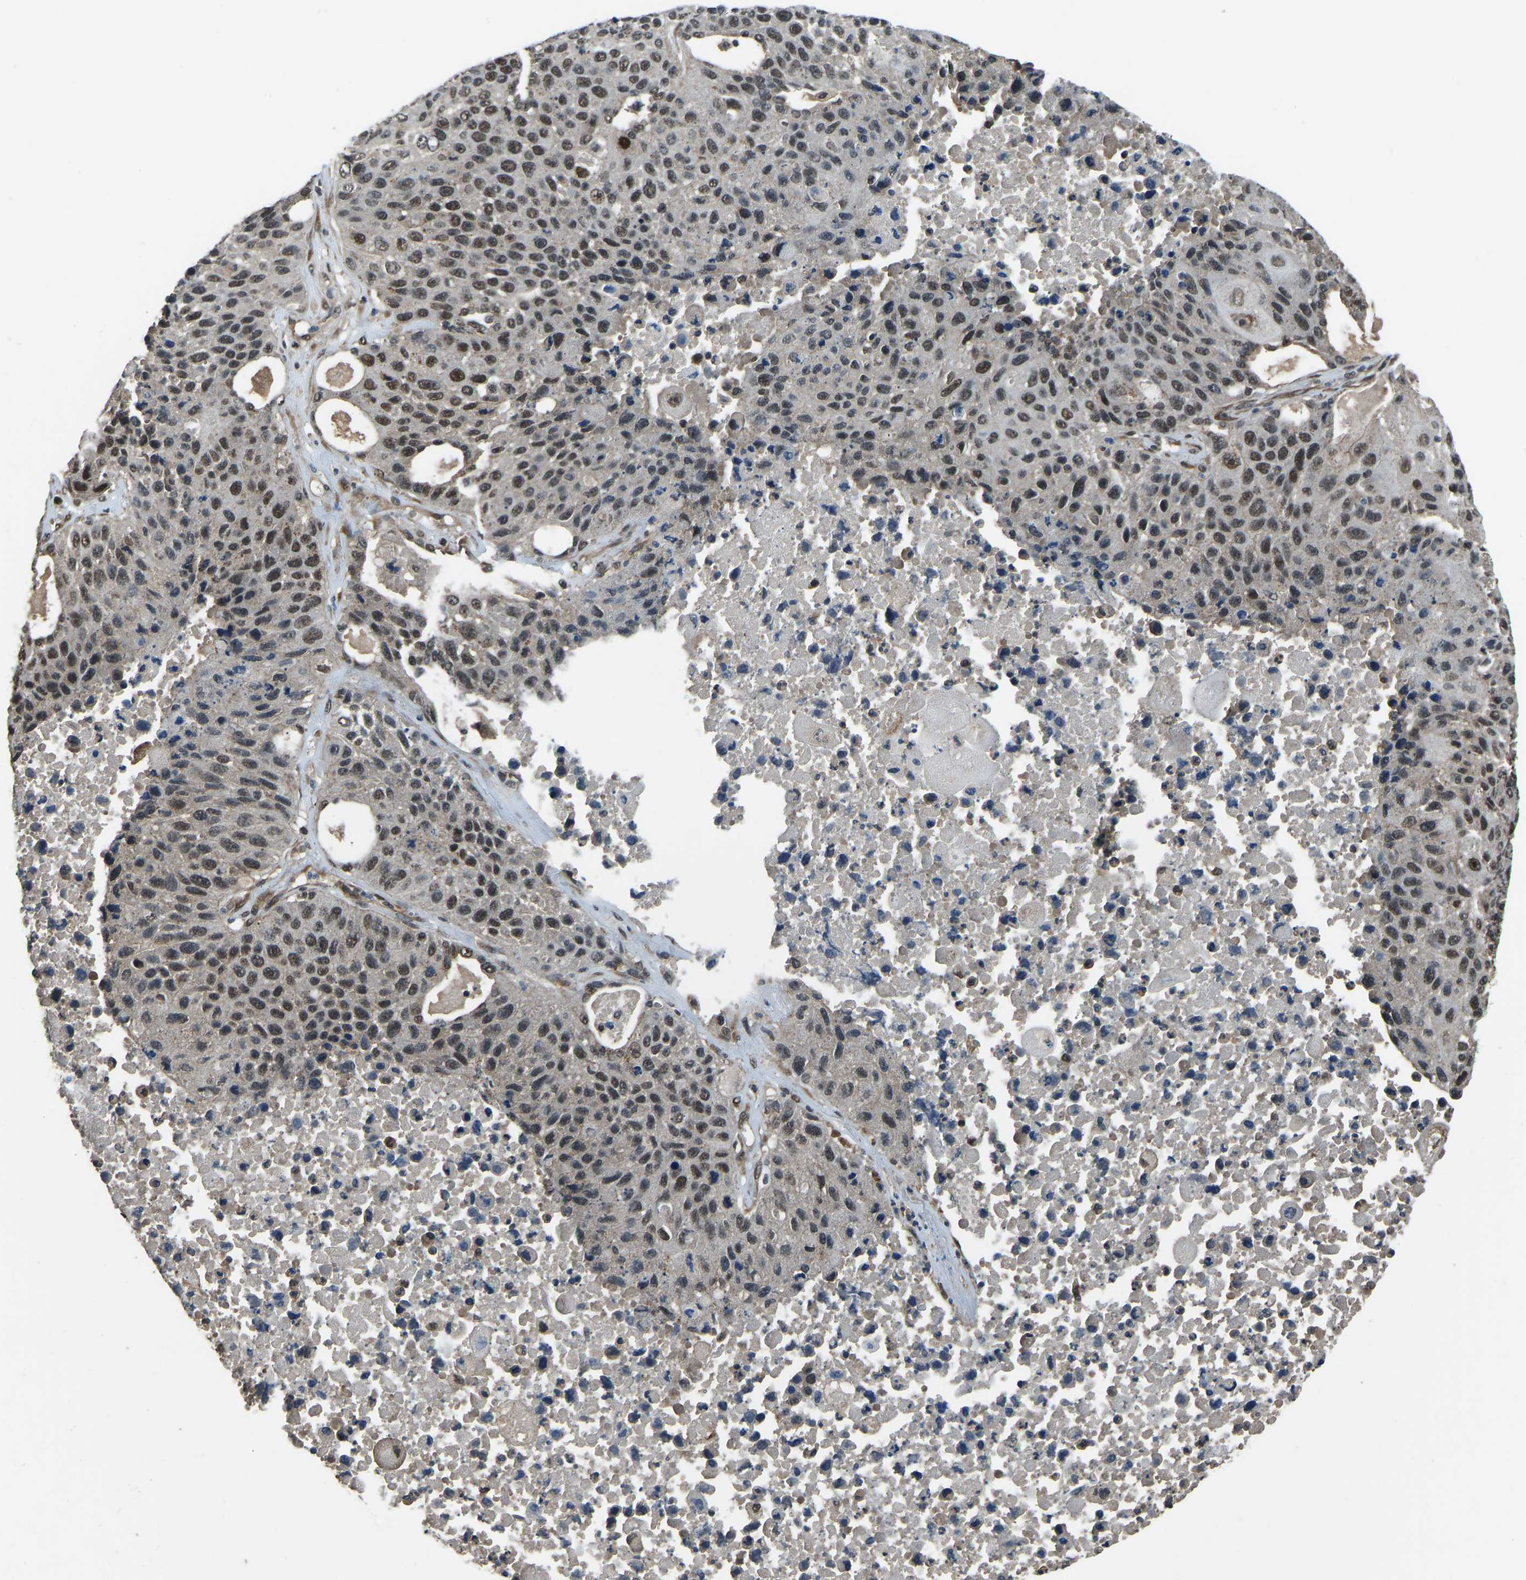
{"staining": {"intensity": "moderate", "quantity": ">75%", "location": "nuclear"}, "tissue": "lung cancer", "cell_type": "Tumor cells", "image_type": "cancer", "snomed": [{"axis": "morphology", "description": "Squamous cell carcinoma, NOS"}, {"axis": "topography", "description": "Lung"}], "caption": "Lung squamous cell carcinoma tissue exhibits moderate nuclear positivity in about >75% of tumor cells, visualized by immunohistochemistry. (DAB (3,3'-diaminobenzidine) = brown stain, brightfield microscopy at high magnification).", "gene": "TOX4", "patient": {"sex": "male", "age": 61}}